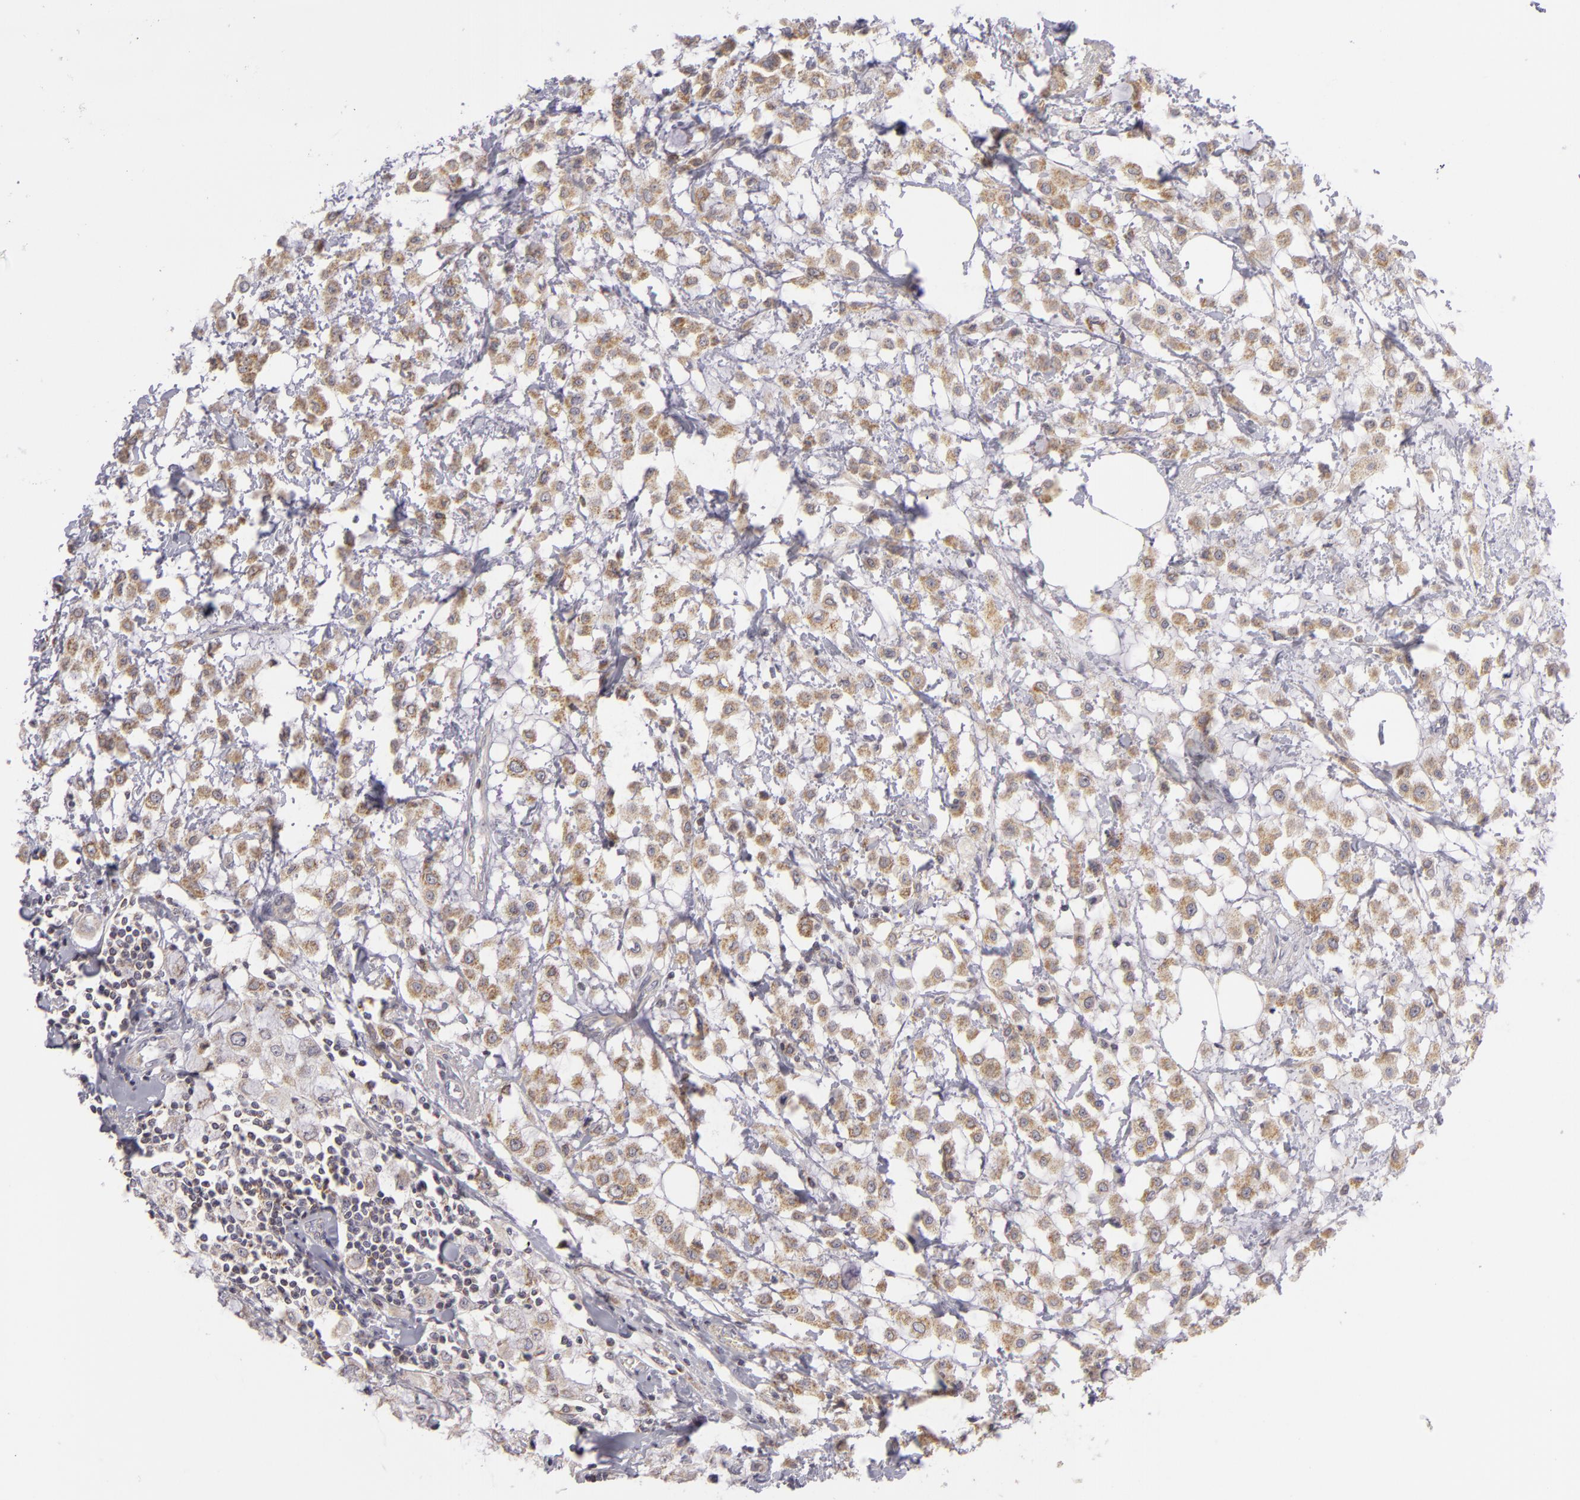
{"staining": {"intensity": "weak", "quantity": ">75%", "location": "cytoplasmic/membranous"}, "tissue": "breast cancer", "cell_type": "Tumor cells", "image_type": "cancer", "snomed": [{"axis": "morphology", "description": "Lobular carcinoma"}, {"axis": "topography", "description": "Breast"}], "caption": "Lobular carcinoma (breast) tissue reveals weak cytoplasmic/membranous positivity in approximately >75% of tumor cells (DAB (3,3'-diaminobenzidine) IHC, brown staining for protein, blue staining for nuclei).", "gene": "ATP2B3", "patient": {"sex": "female", "age": 85}}